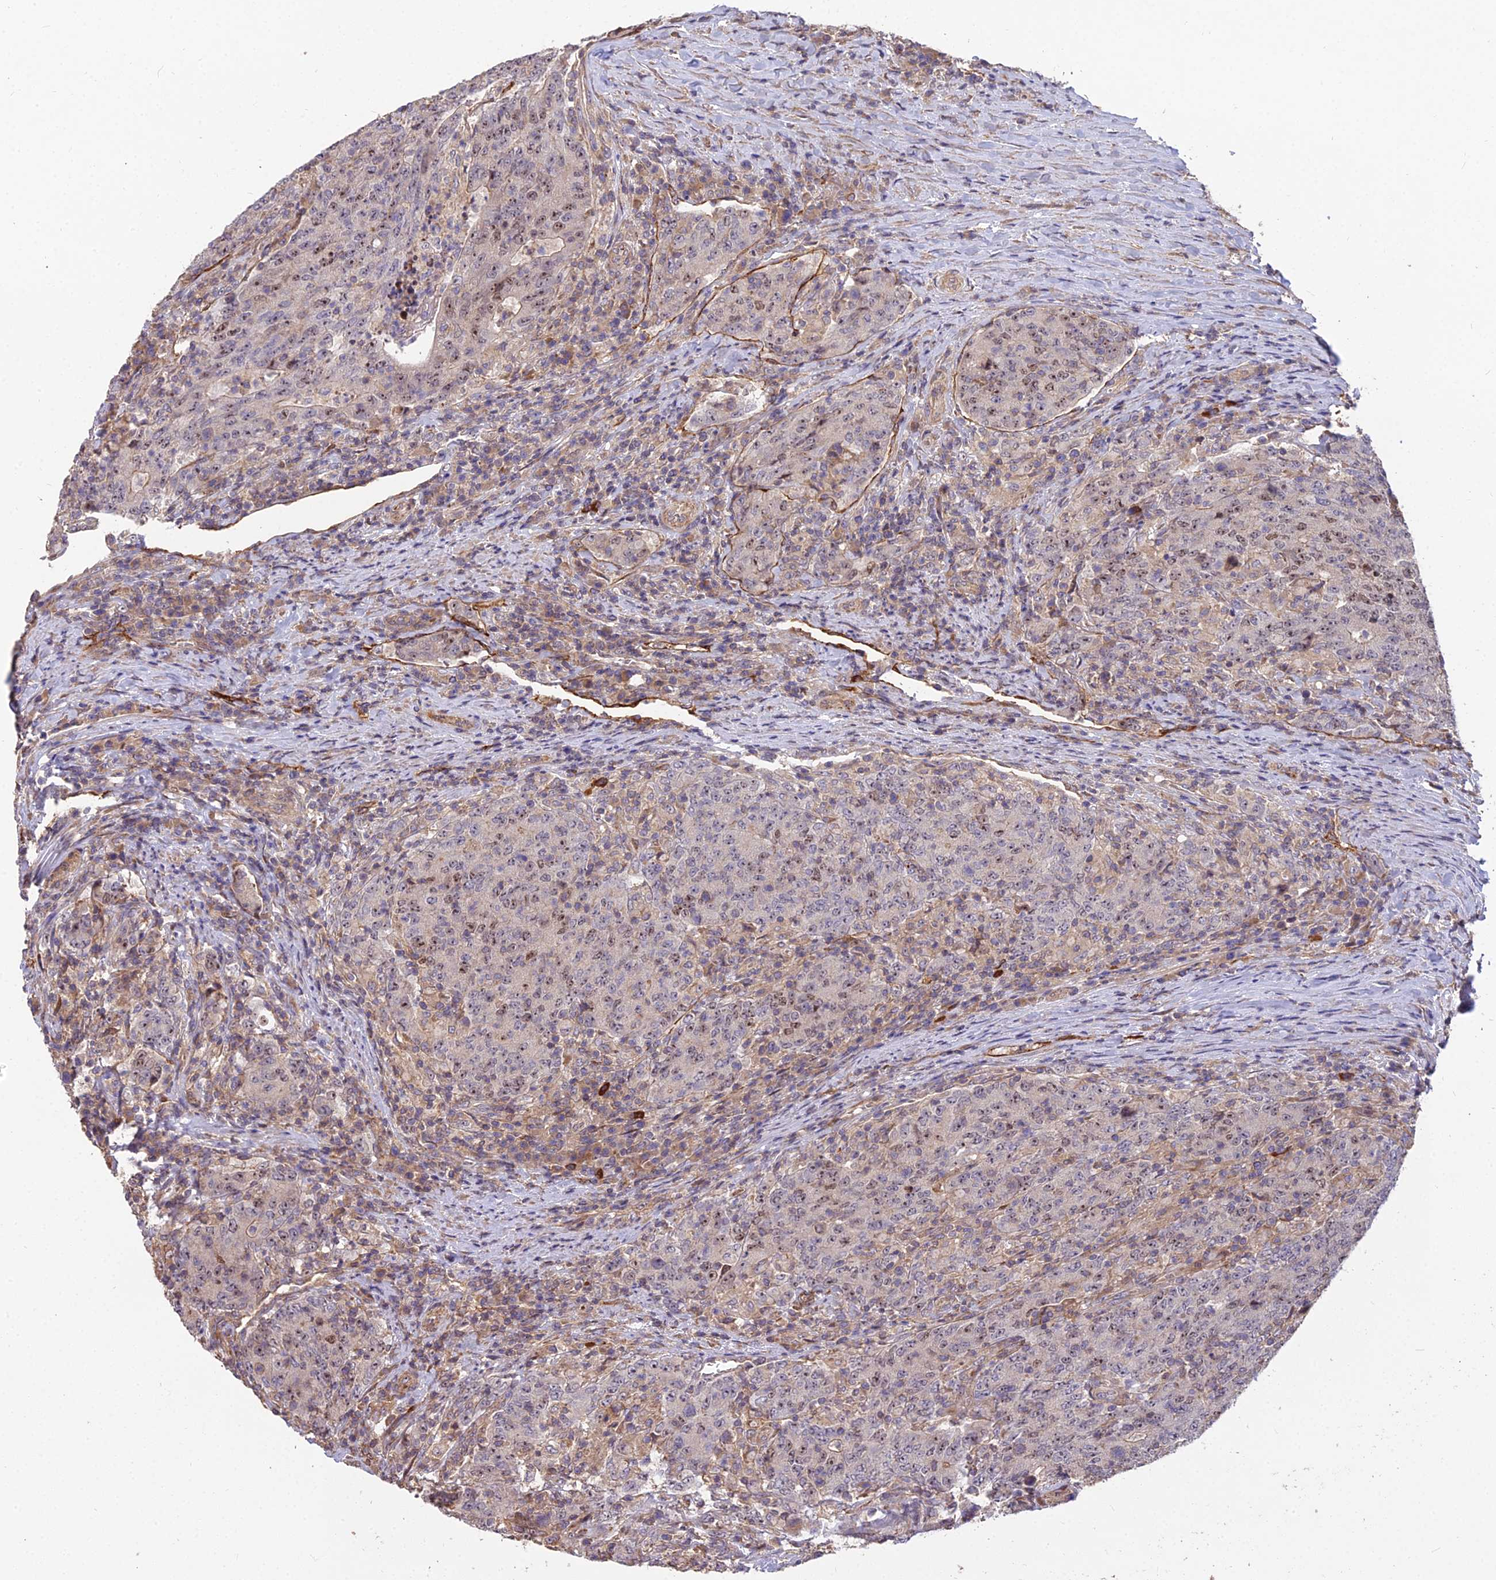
{"staining": {"intensity": "moderate", "quantity": "25%-75%", "location": "cytoplasmic/membranous,nuclear"}, "tissue": "colorectal cancer", "cell_type": "Tumor cells", "image_type": "cancer", "snomed": [{"axis": "morphology", "description": "Adenocarcinoma, NOS"}, {"axis": "topography", "description": "Colon"}], "caption": "Brown immunohistochemical staining in human adenocarcinoma (colorectal) displays moderate cytoplasmic/membranous and nuclear expression in approximately 25%-75% of tumor cells.", "gene": "TCEA3", "patient": {"sex": "female", "age": 75}}